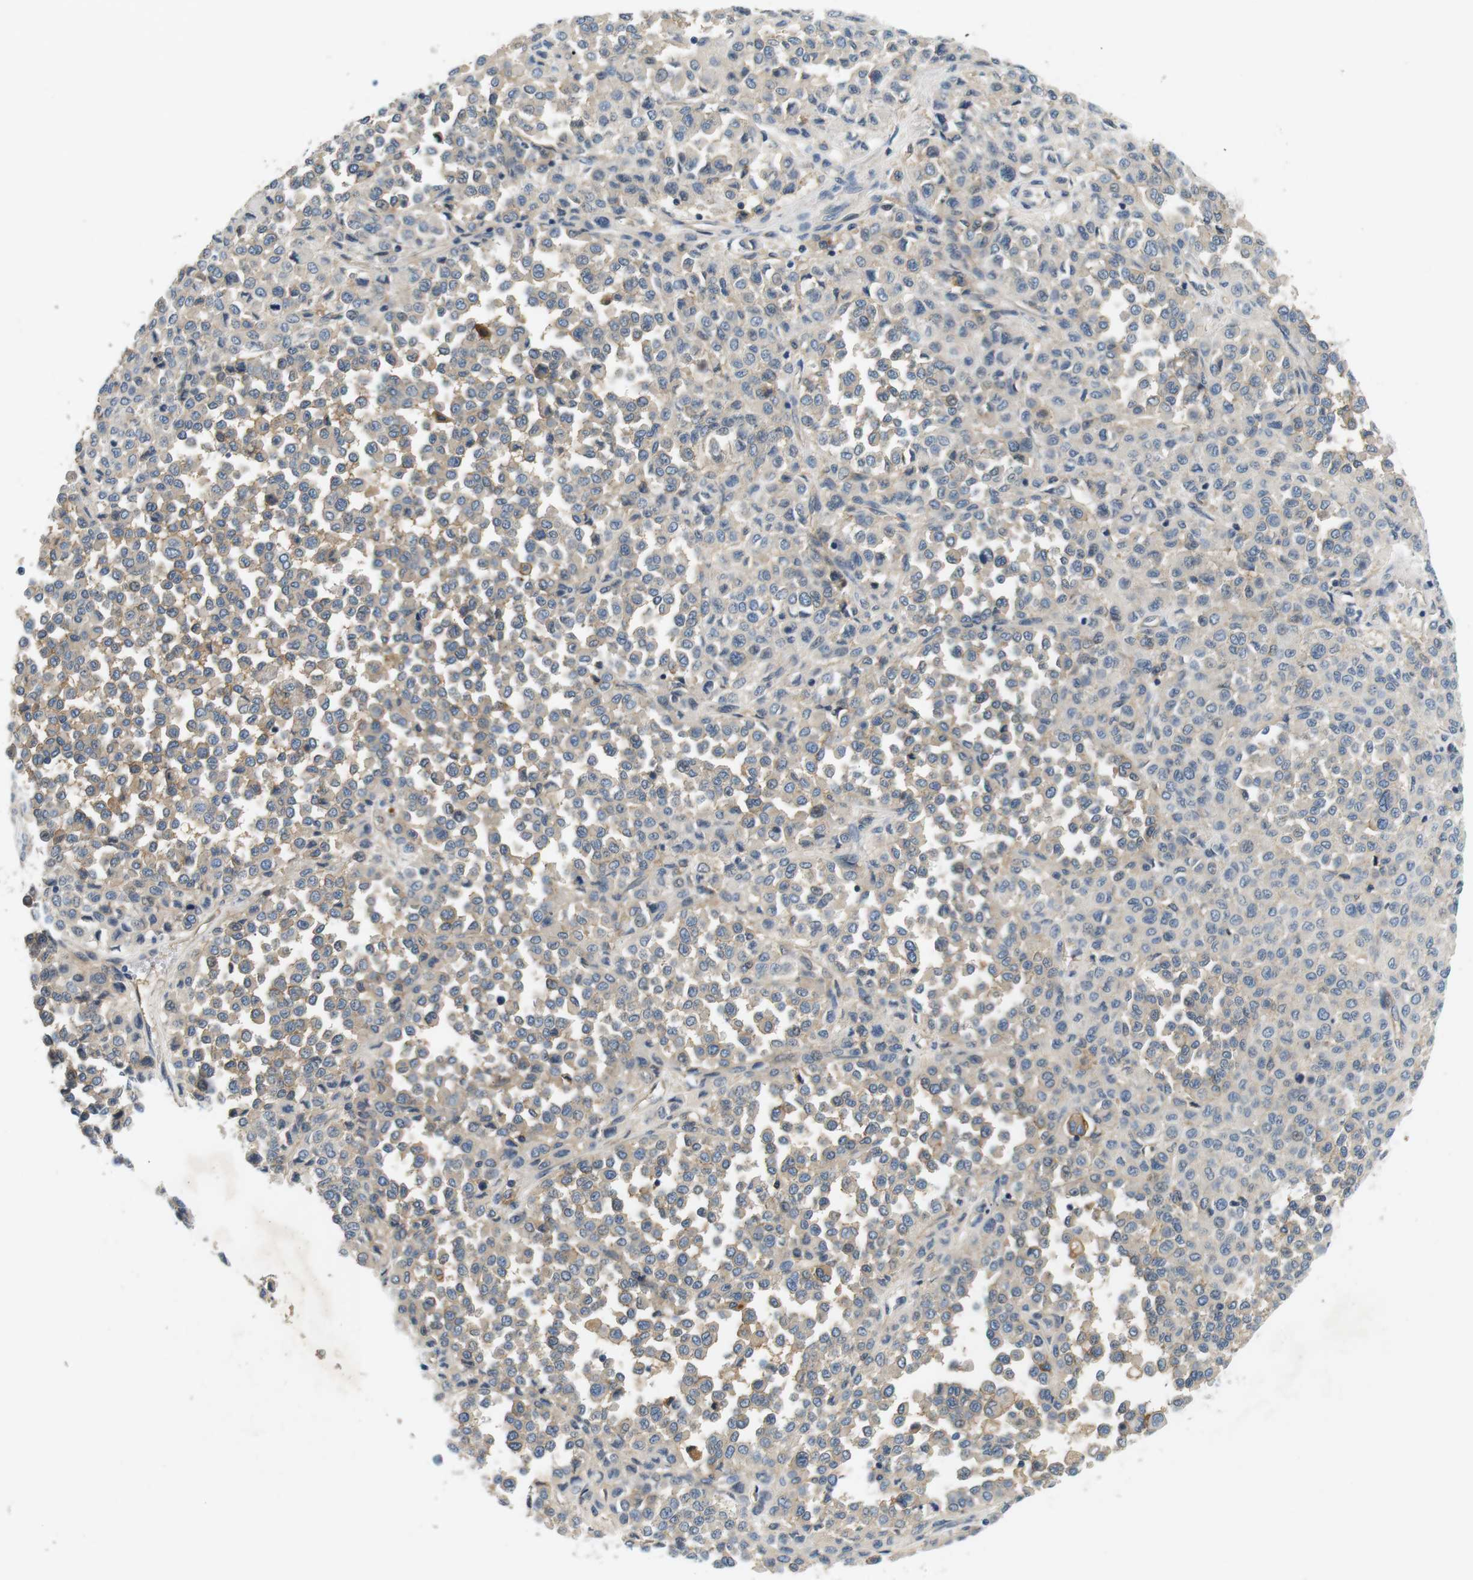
{"staining": {"intensity": "weak", "quantity": "<25%", "location": "cytoplasmic/membranous"}, "tissue": "melanoma", "cell_type": "Tumor cells", "image_type": "cancer", "snomed": [{"axis": "morphology", "description": "Malignant melanoma, Metastatic site"}, {"axis": "topography", "description": "Pancreas"}], "caption": "An immunohistochemistry (IHC) image of malignant melanoma (metastatic site) is shown. There is no staining in tumor cells of malignant melanoma (metastatic site).", "gene": "SLC30A1", "patient": {"sex": "female", "age": 30}}